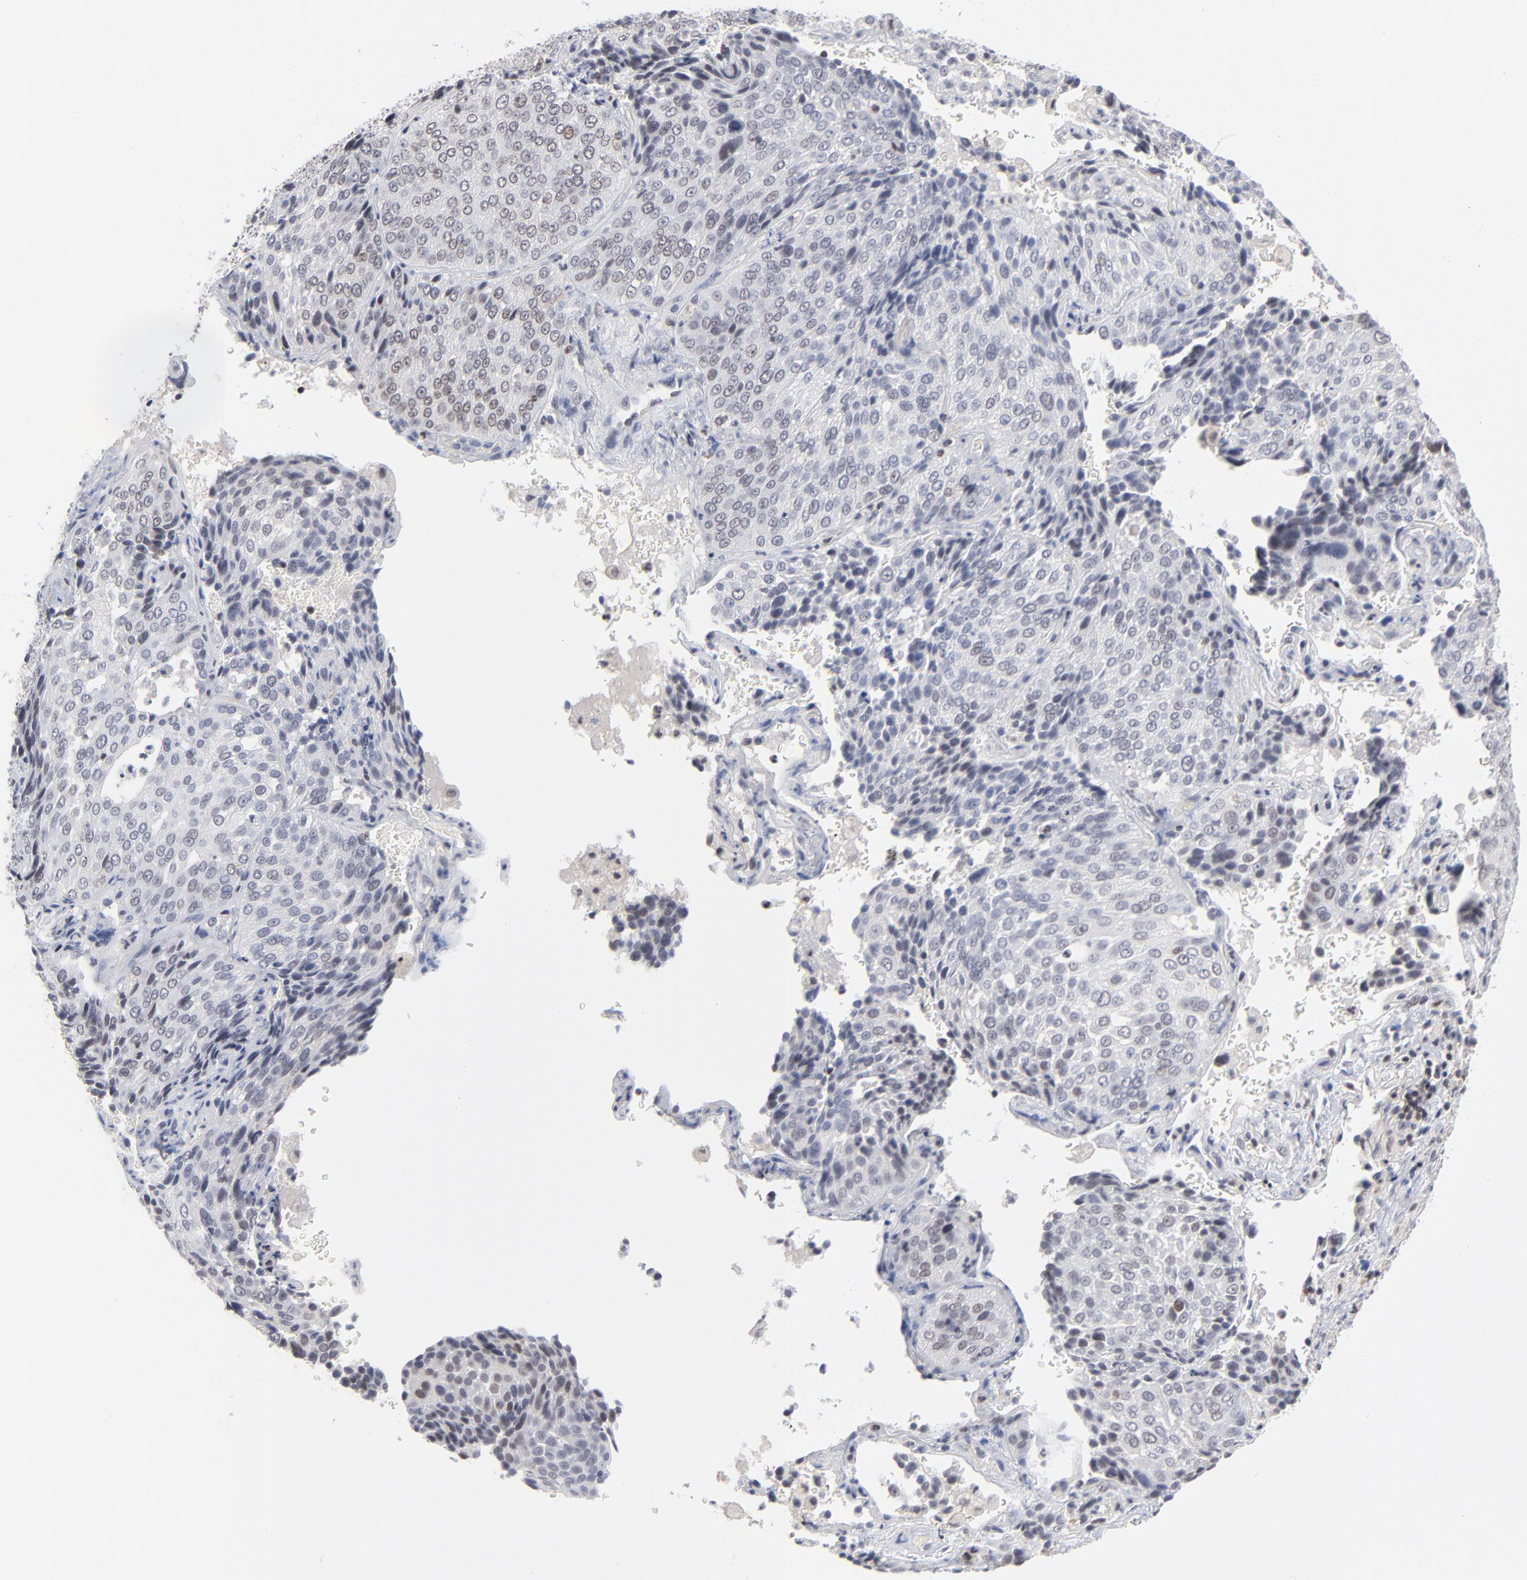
{"staining": {"intensity": "weak", "quantity": "<25%", "location": "nuclear"}, "tissue": "lung cancer", "cell_type": "Tumor cells", "image_type": "cancer", "snomed": [{"axis": "morphology", "description": "Squamous cell carcinoma, NOS"}, {"axis": "topography", "description": "Lung"}], "caption": "Immunohistochemical staining of human lung cancer reveals no significant positivity in tumor cells.", "gene": "MAX", "patient": {"sex": "male", "age": 54}}